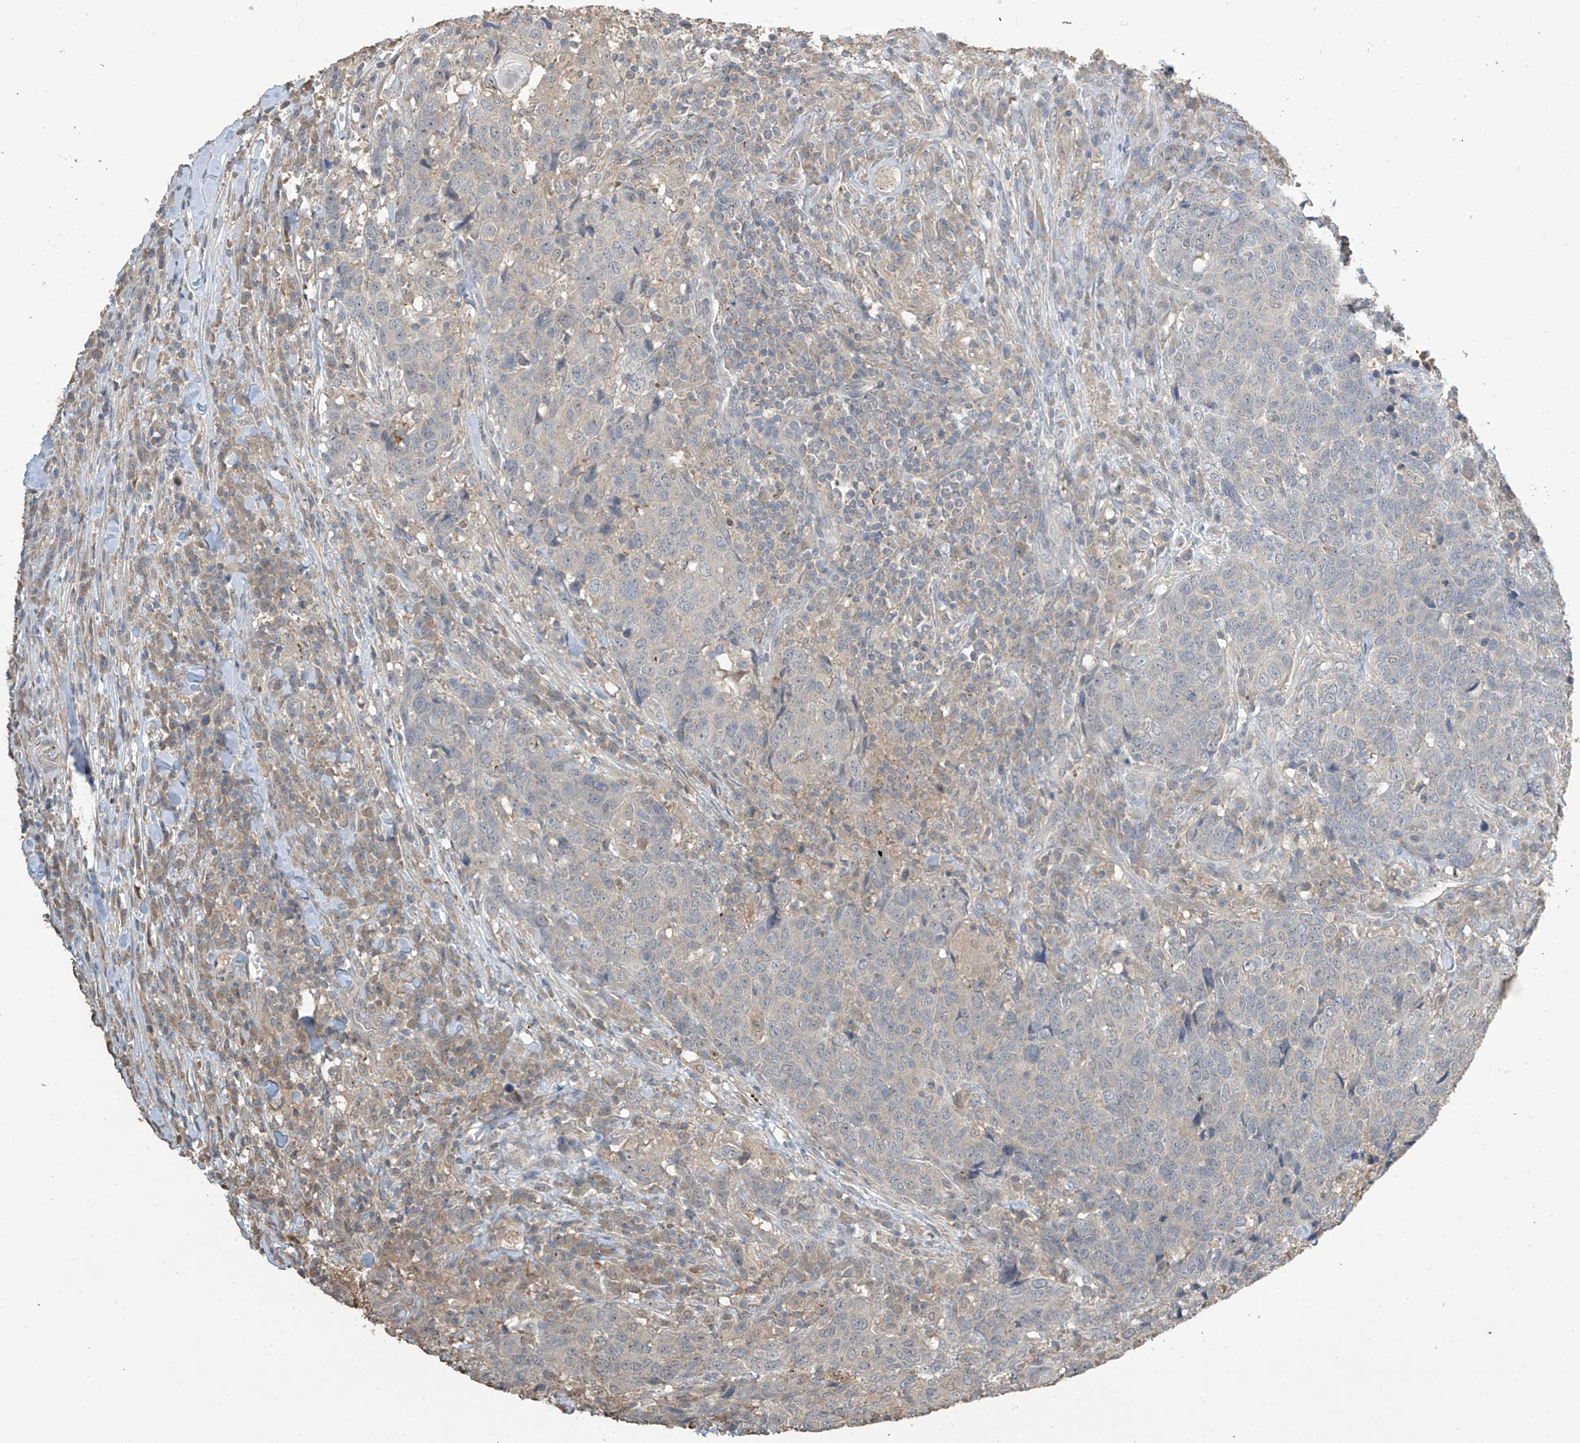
{"staining": {"intensity": "negative", "quantity": "none", "location": "none"}, "tissue": "head and neck cancer", "cell_type": "Tumor cells", "image_type": "cancer", "snomed": [{"axis": "morphology", "description": "Squamous cell carcinoma, NOS"}, {"axis": "topography", "description": "Head-Neck"}], "caption": "High magnification brightfield microscopy of head and neck squamous cell carcinoma stained with DAB (brown) and counterstained with hematoxylin (blue): tumor cells show no significant staining. (DAB immunohistochemistry (IHC), high magnification).", "gene": "SLFN14", "patient": {"sex": "male", "age": 66}}